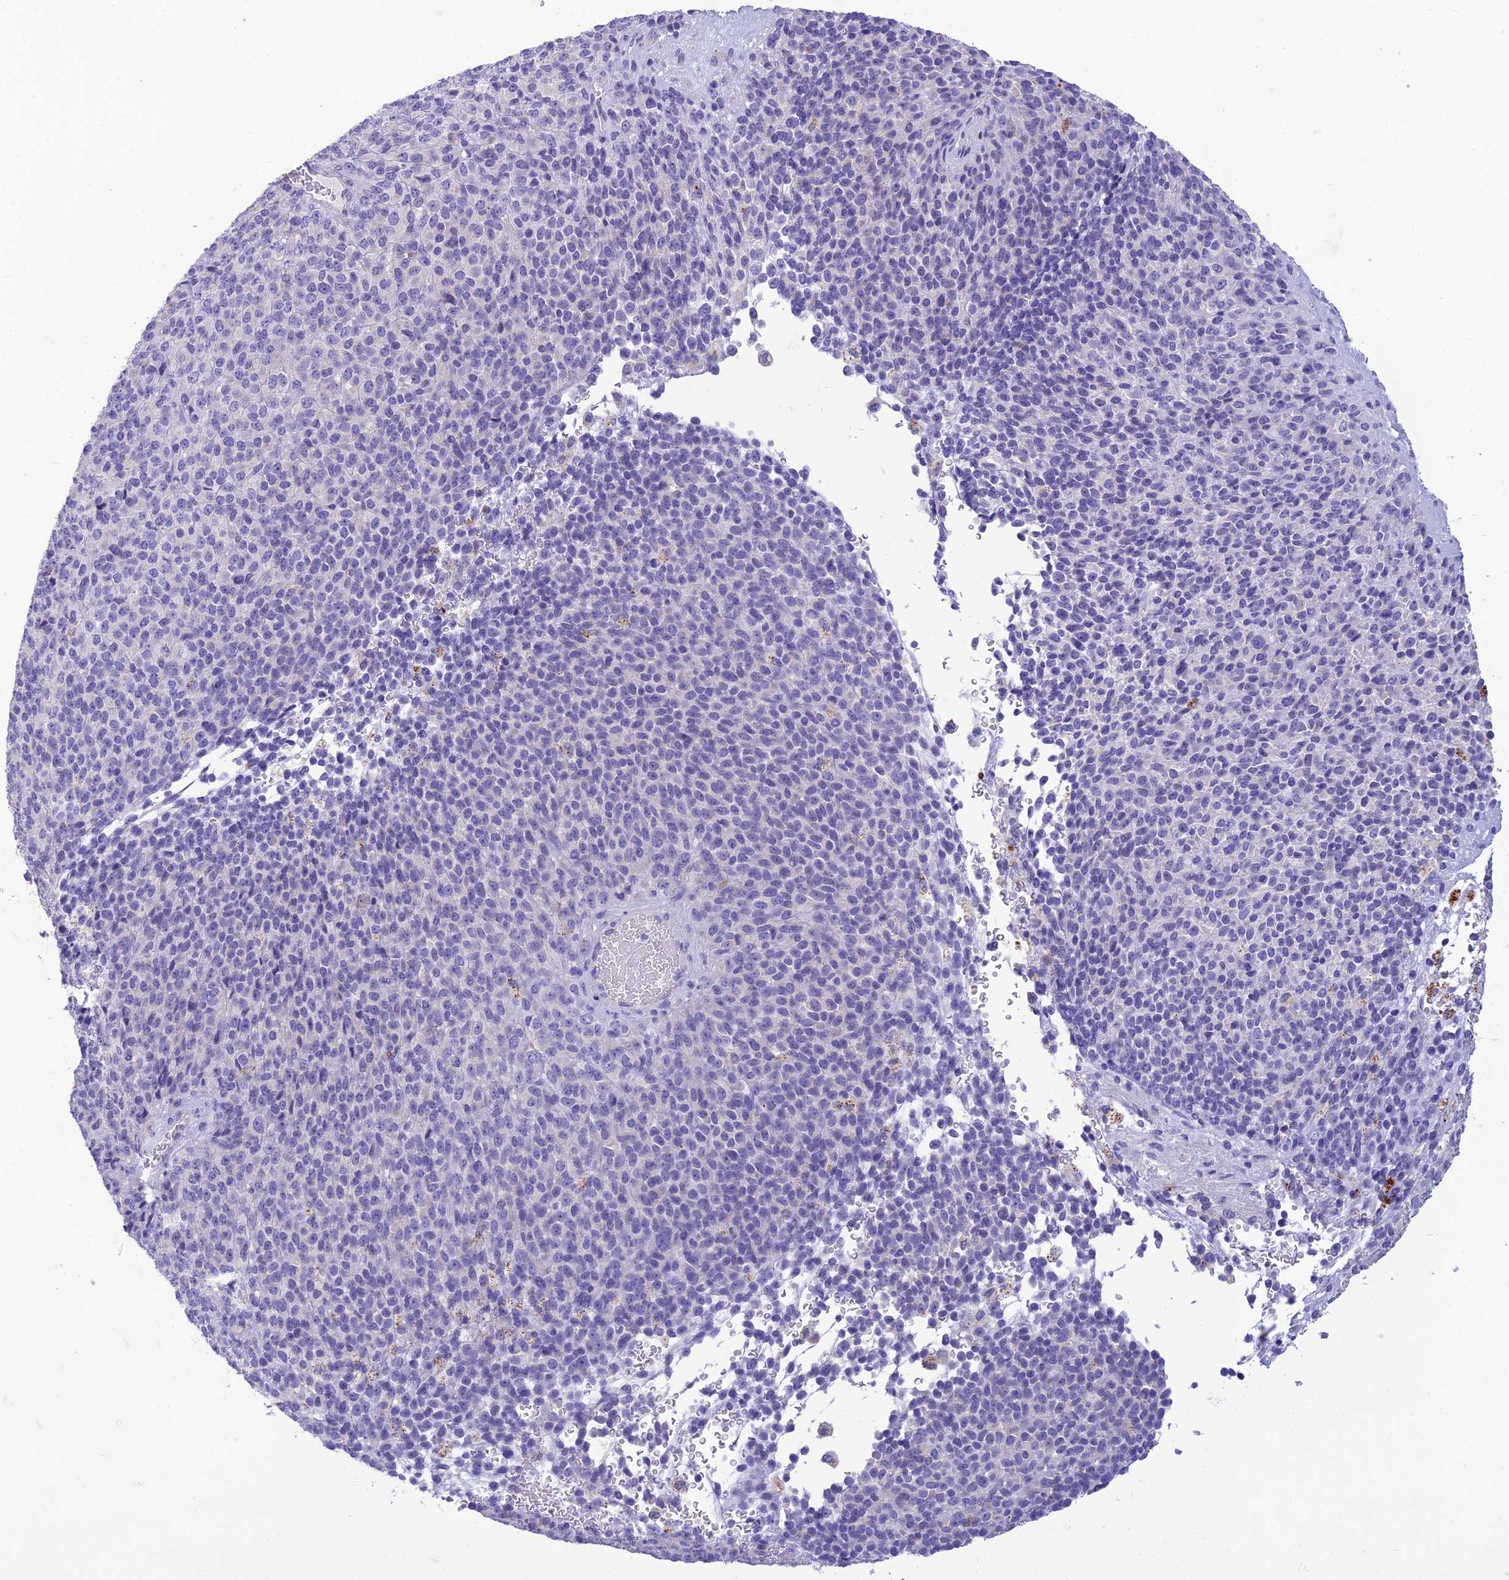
{"staining": {"intensity": "negative", "quantity": "none", "location": "none"}, "tissue": "melanoma", "cell_type": "Tumor cells", "image_type": "cancer", "snomed": [{"axis": "morphology", "description": "Malignant melanoma, Metastatic site"}, {"axis": "topography", "description": "Brain"}], "caption": "Protein analysis of melanoma displays no significant staining in tumor cells.", "gene": "DHDH", "patient": {"sex": "female", "age": 56}}